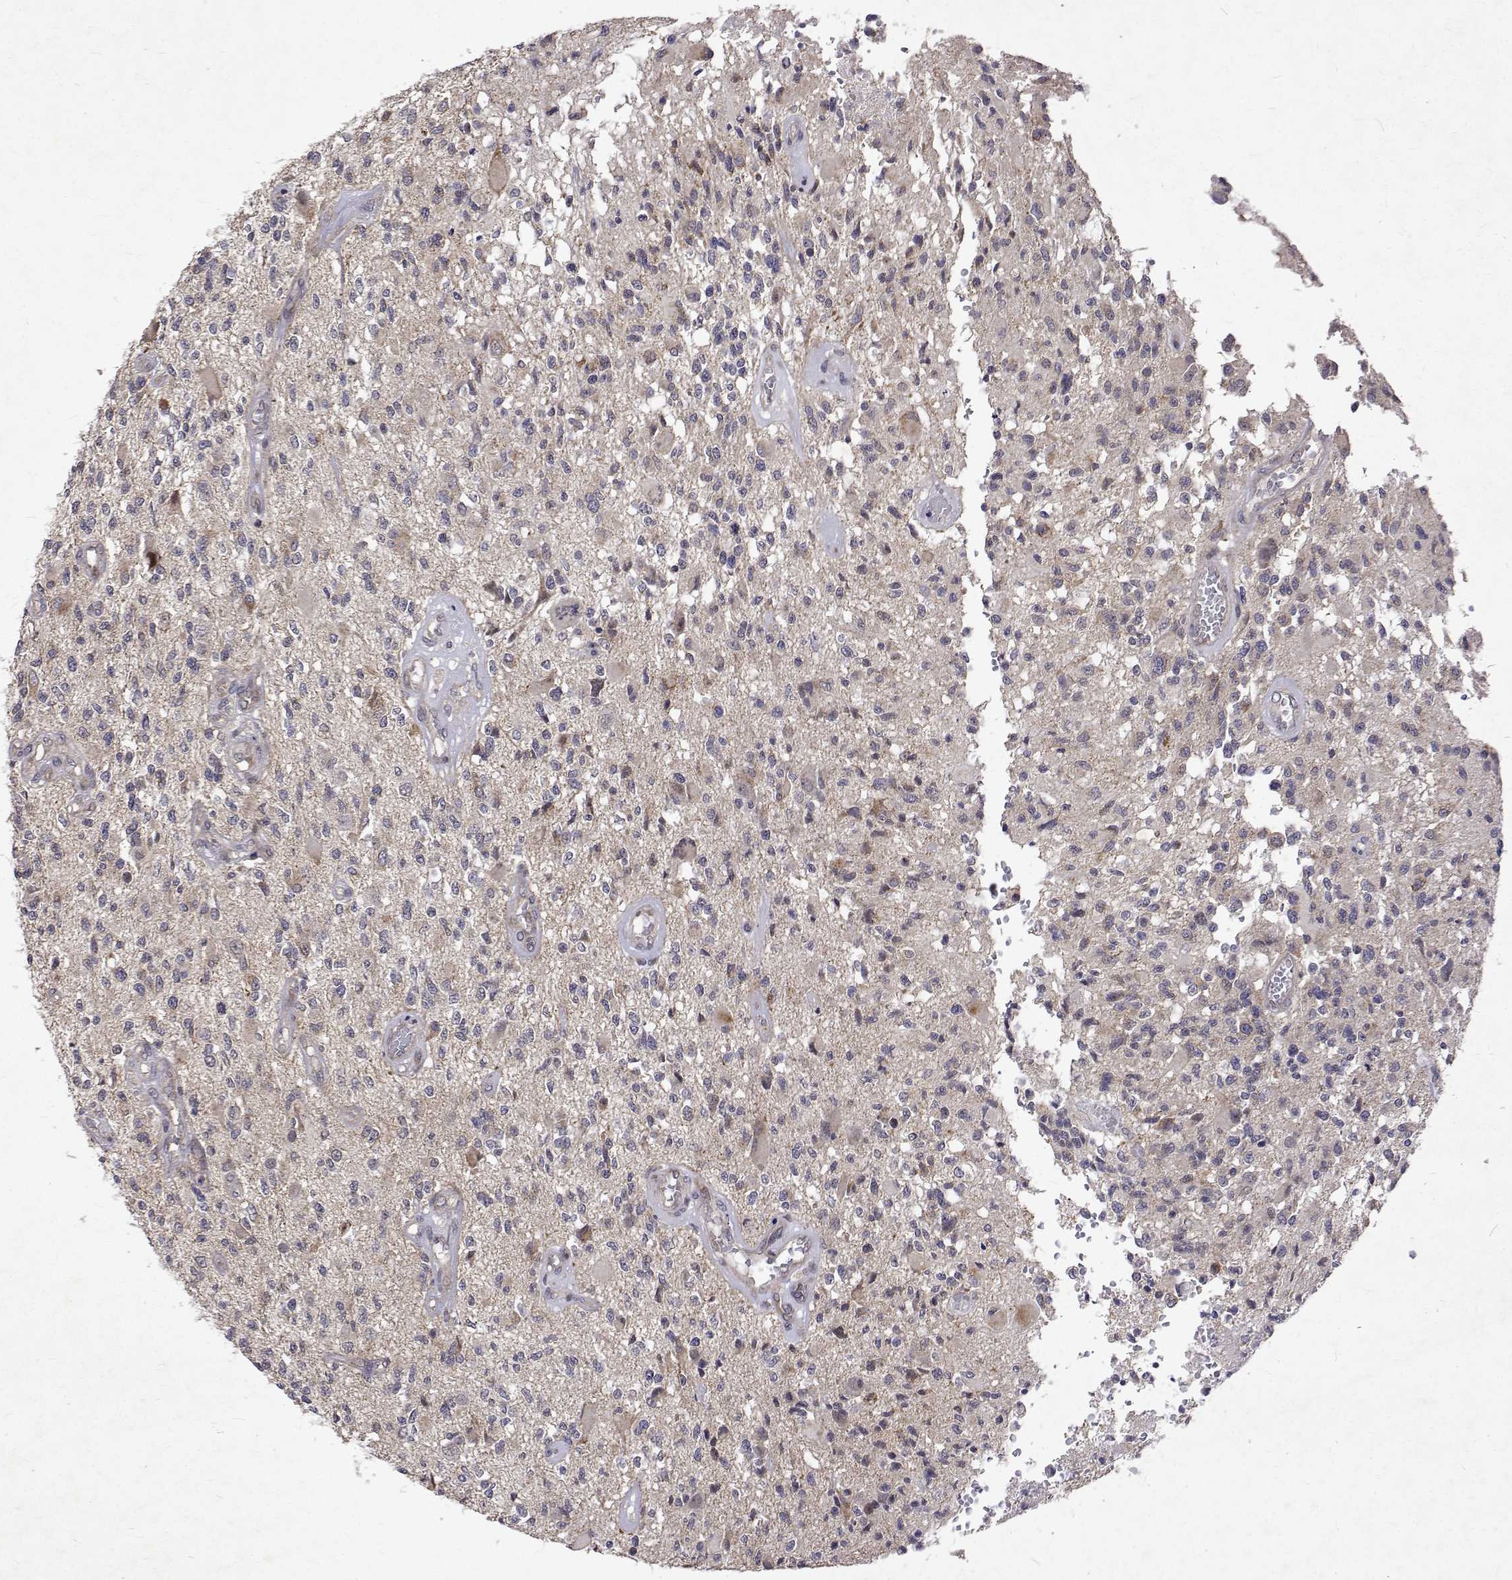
{"staining": {"intensity": "negative", "quantity": "none", "location": "none"}, "tissue": "glioma", "cell_type": "Tumor cells", "image_type": "cancer", "snomed": [{"axis": "morphology", "description": "Glioma, malignant, High grade"}, {"axis": "topography", "description": "Brain"}], "caption": "High magnification brightfield microscopy of high-grade glioma (malignant) stained with DAB (3,3'-diaminobenzidine) (brown) and counterstained with hematoxylin (blue): tumor cells show no significant expression.", "gene": "ALKBH8", "patient": {"sex": "female", "age": 63}}